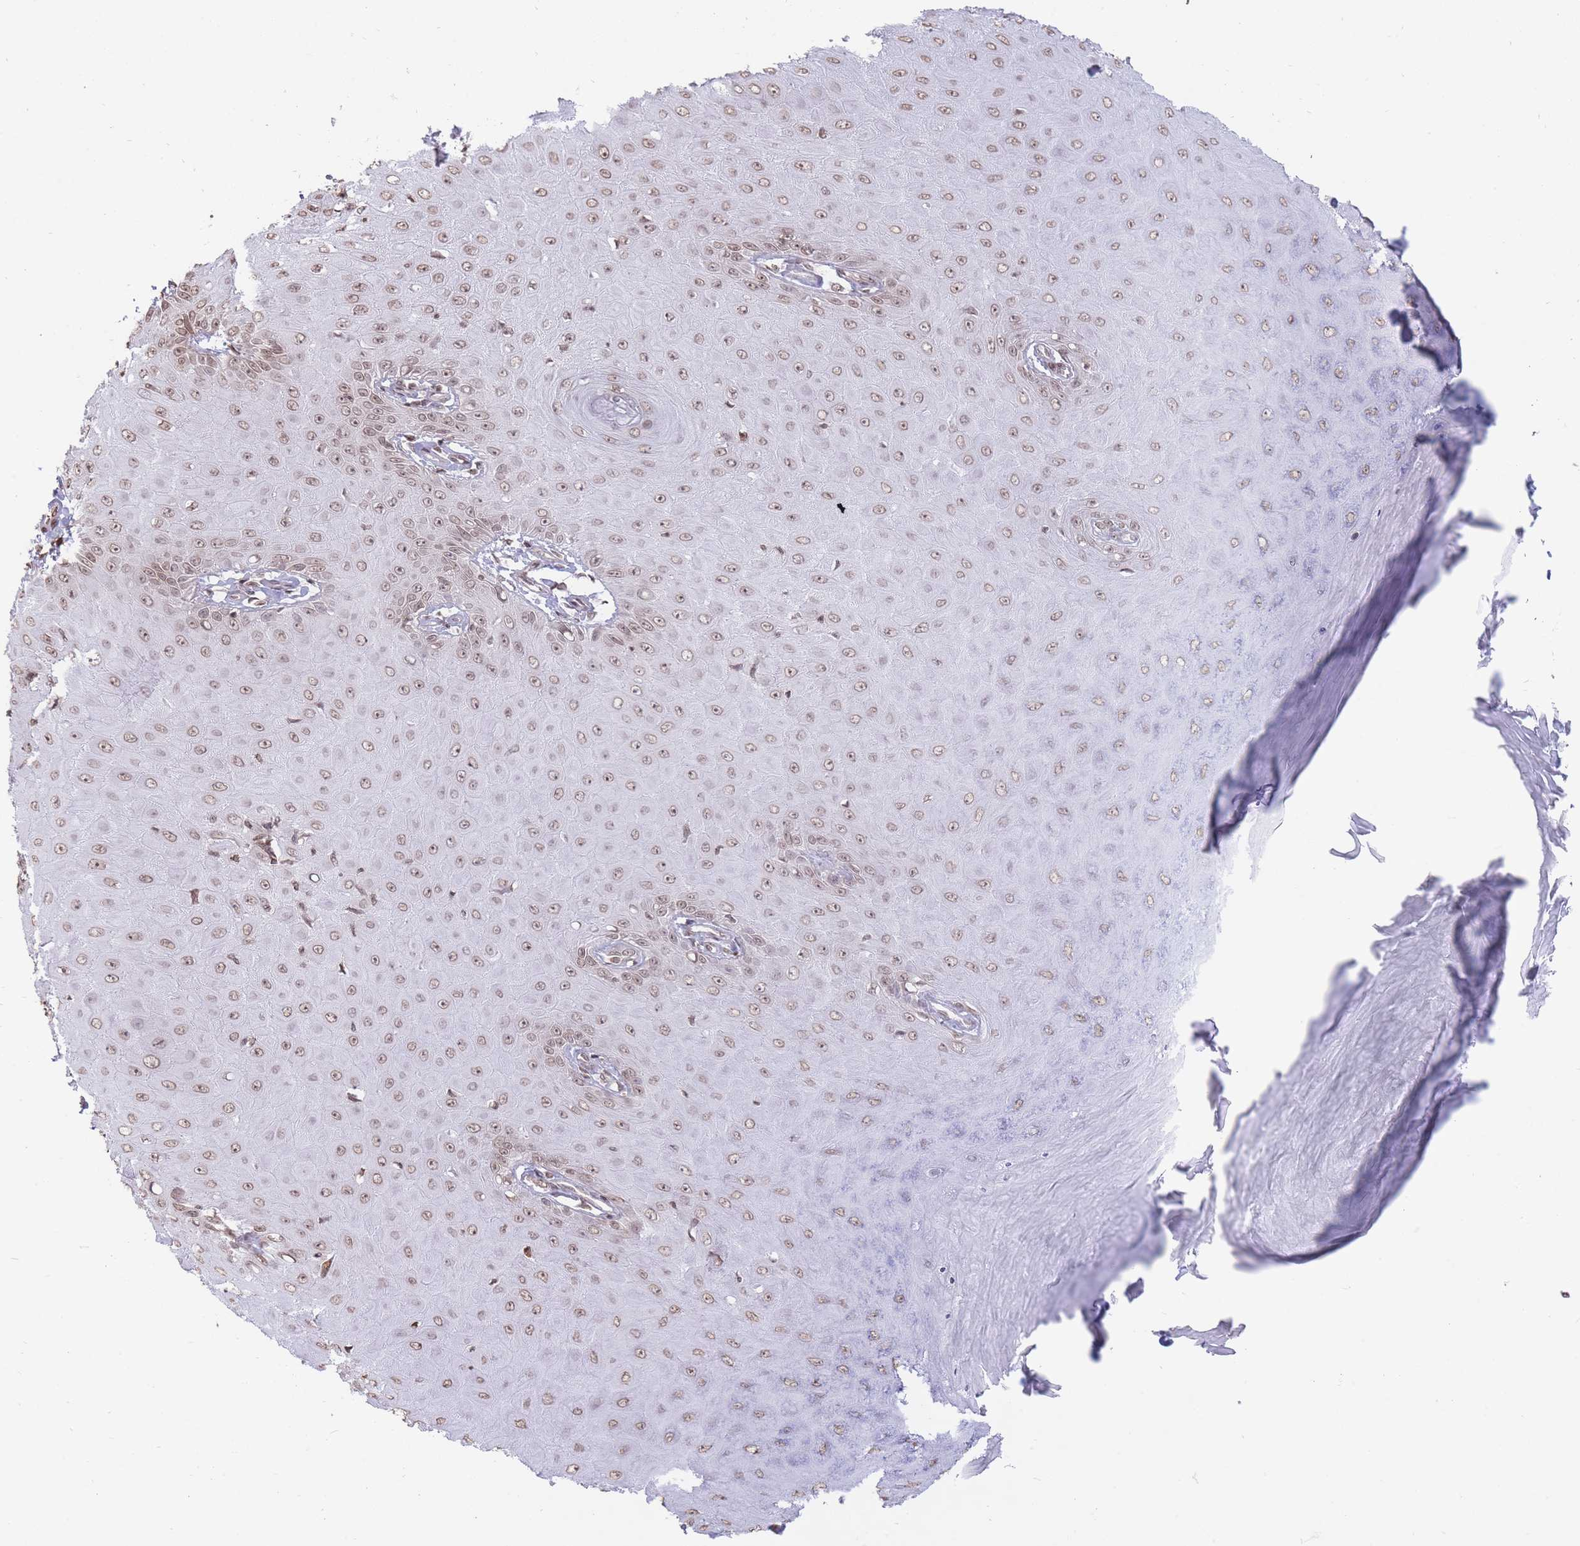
{"staining": {"intensity": "weak", "quantity": ">75%", "location": "nuclear"}, "tissue": "skin cancer", "cell_type": "Tumor cells", "image_type": "cancer", "snomed": [{"axis": "morphology", "description": "Squamous cell carcinoma, NOS"}, {"axis": "topography", "description": "Skin"}], "caption": "Immunohistochemistry photomicrograph of neoplastic tissue: human skin cancer stained using immunohistochemistry reveals low levels of weak protein expression localized specifically in the nuclear of tumor cells, appearing as a nuclear brown color.", "gene": "SHISAL1", "patient": {"sex": "male", "age": 70}}